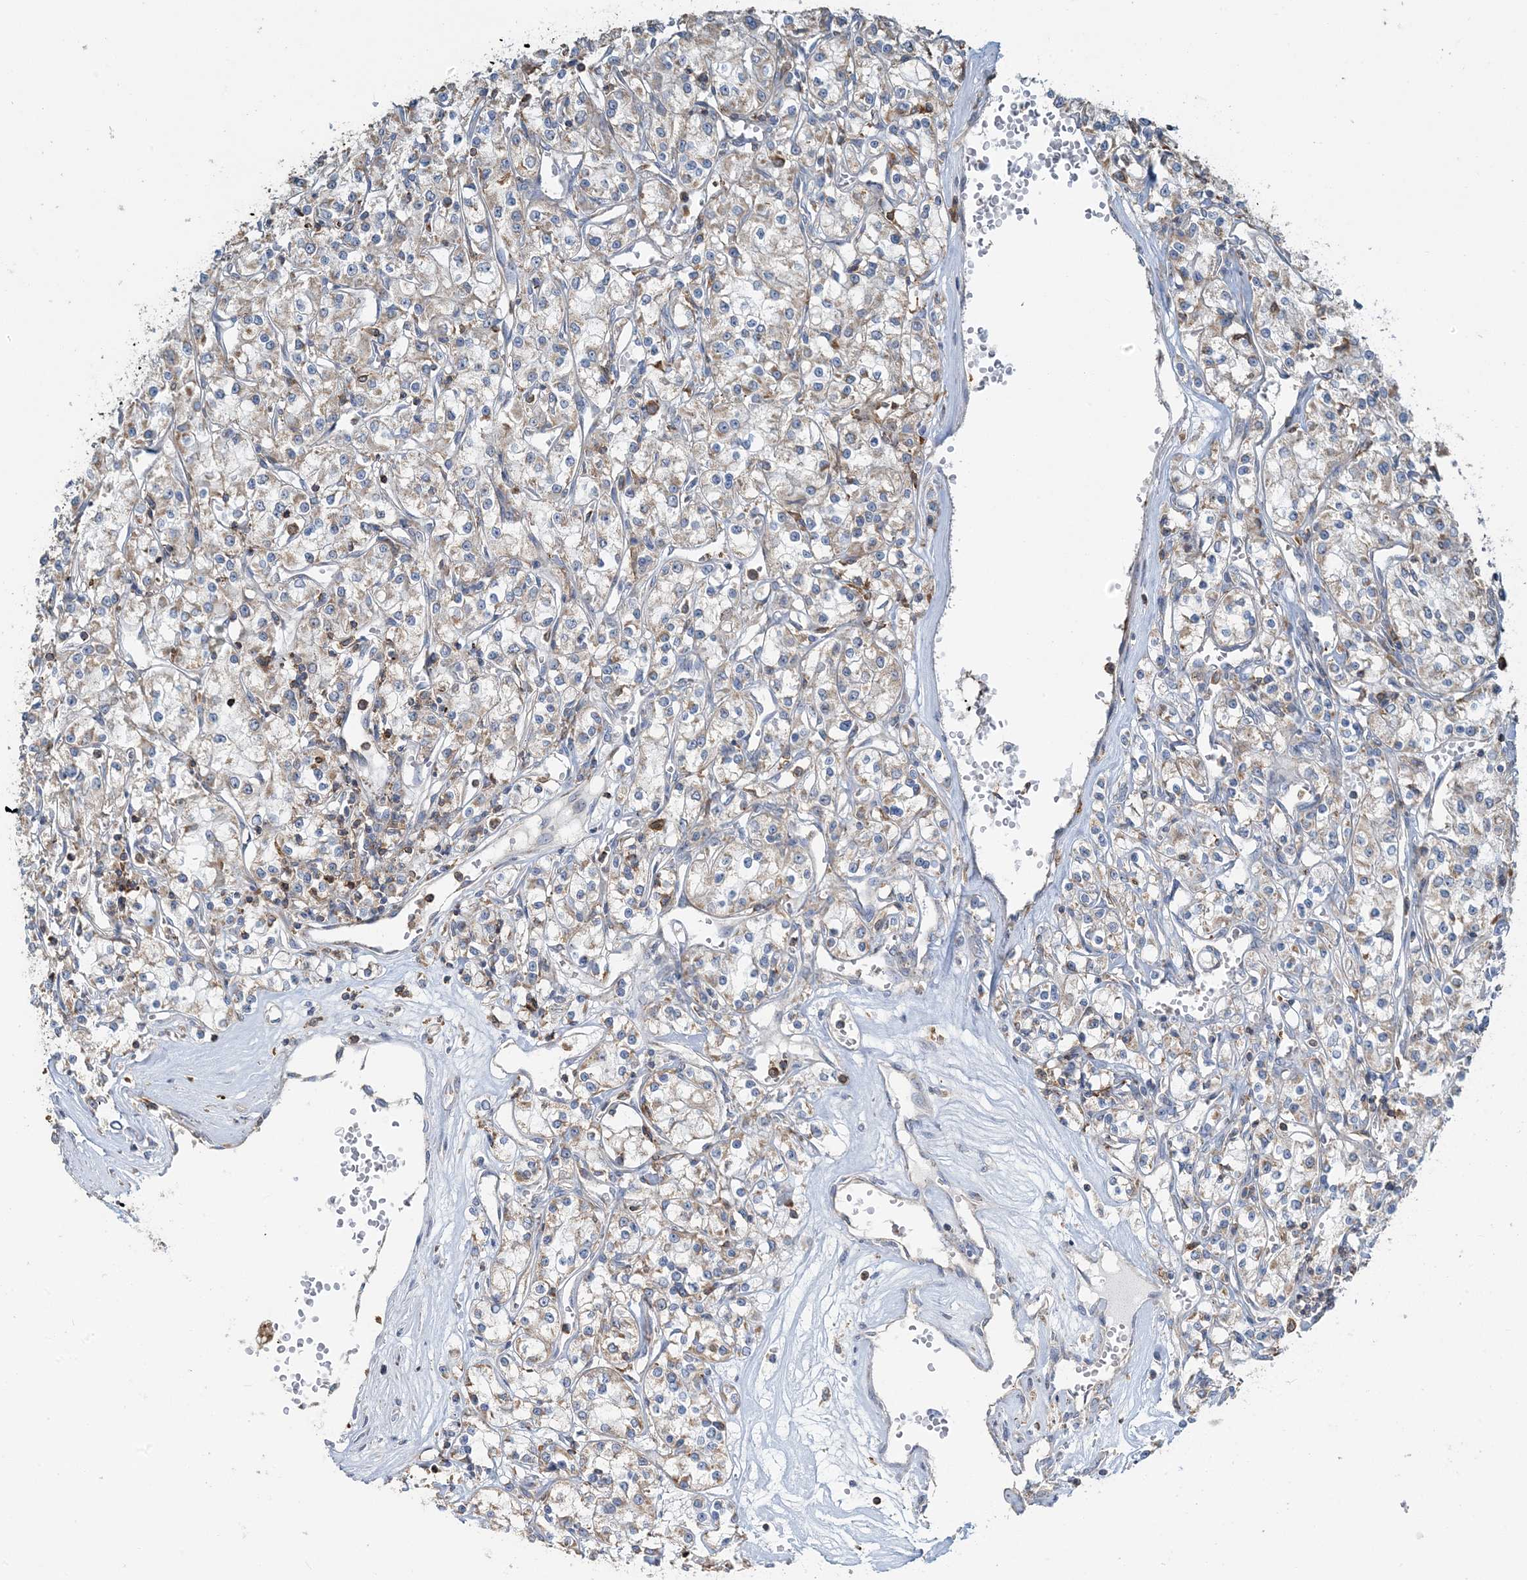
{"staining": {"intensity": "moderate", "quantity": "25%-75%", "location": "cytoplasmic/membranous"}, "tissue": "renal cancer", "cell_type": "Tumor cells", "image_type": "cancer", "snomed": [{"axis": "morphology", "description": "Adenocarcinoma, NOS"}, {"axis": "topography", "description": "Kidney"}], "caption": "Immunohistochemistry (IHC) staining of renal cancer, which shows medium levels of moderate cytoplasmic/membranous staining in approximately 25%-75% of tumor cells indicating moderate cytoplasmic/membranous protein positivity. The staining was performed using DAB (brown) for protein detection and nuclei were counterstained in hematoxylin (blue).", "gene": "TMLHE", "patient": {"sex": "female", "age": 59}}